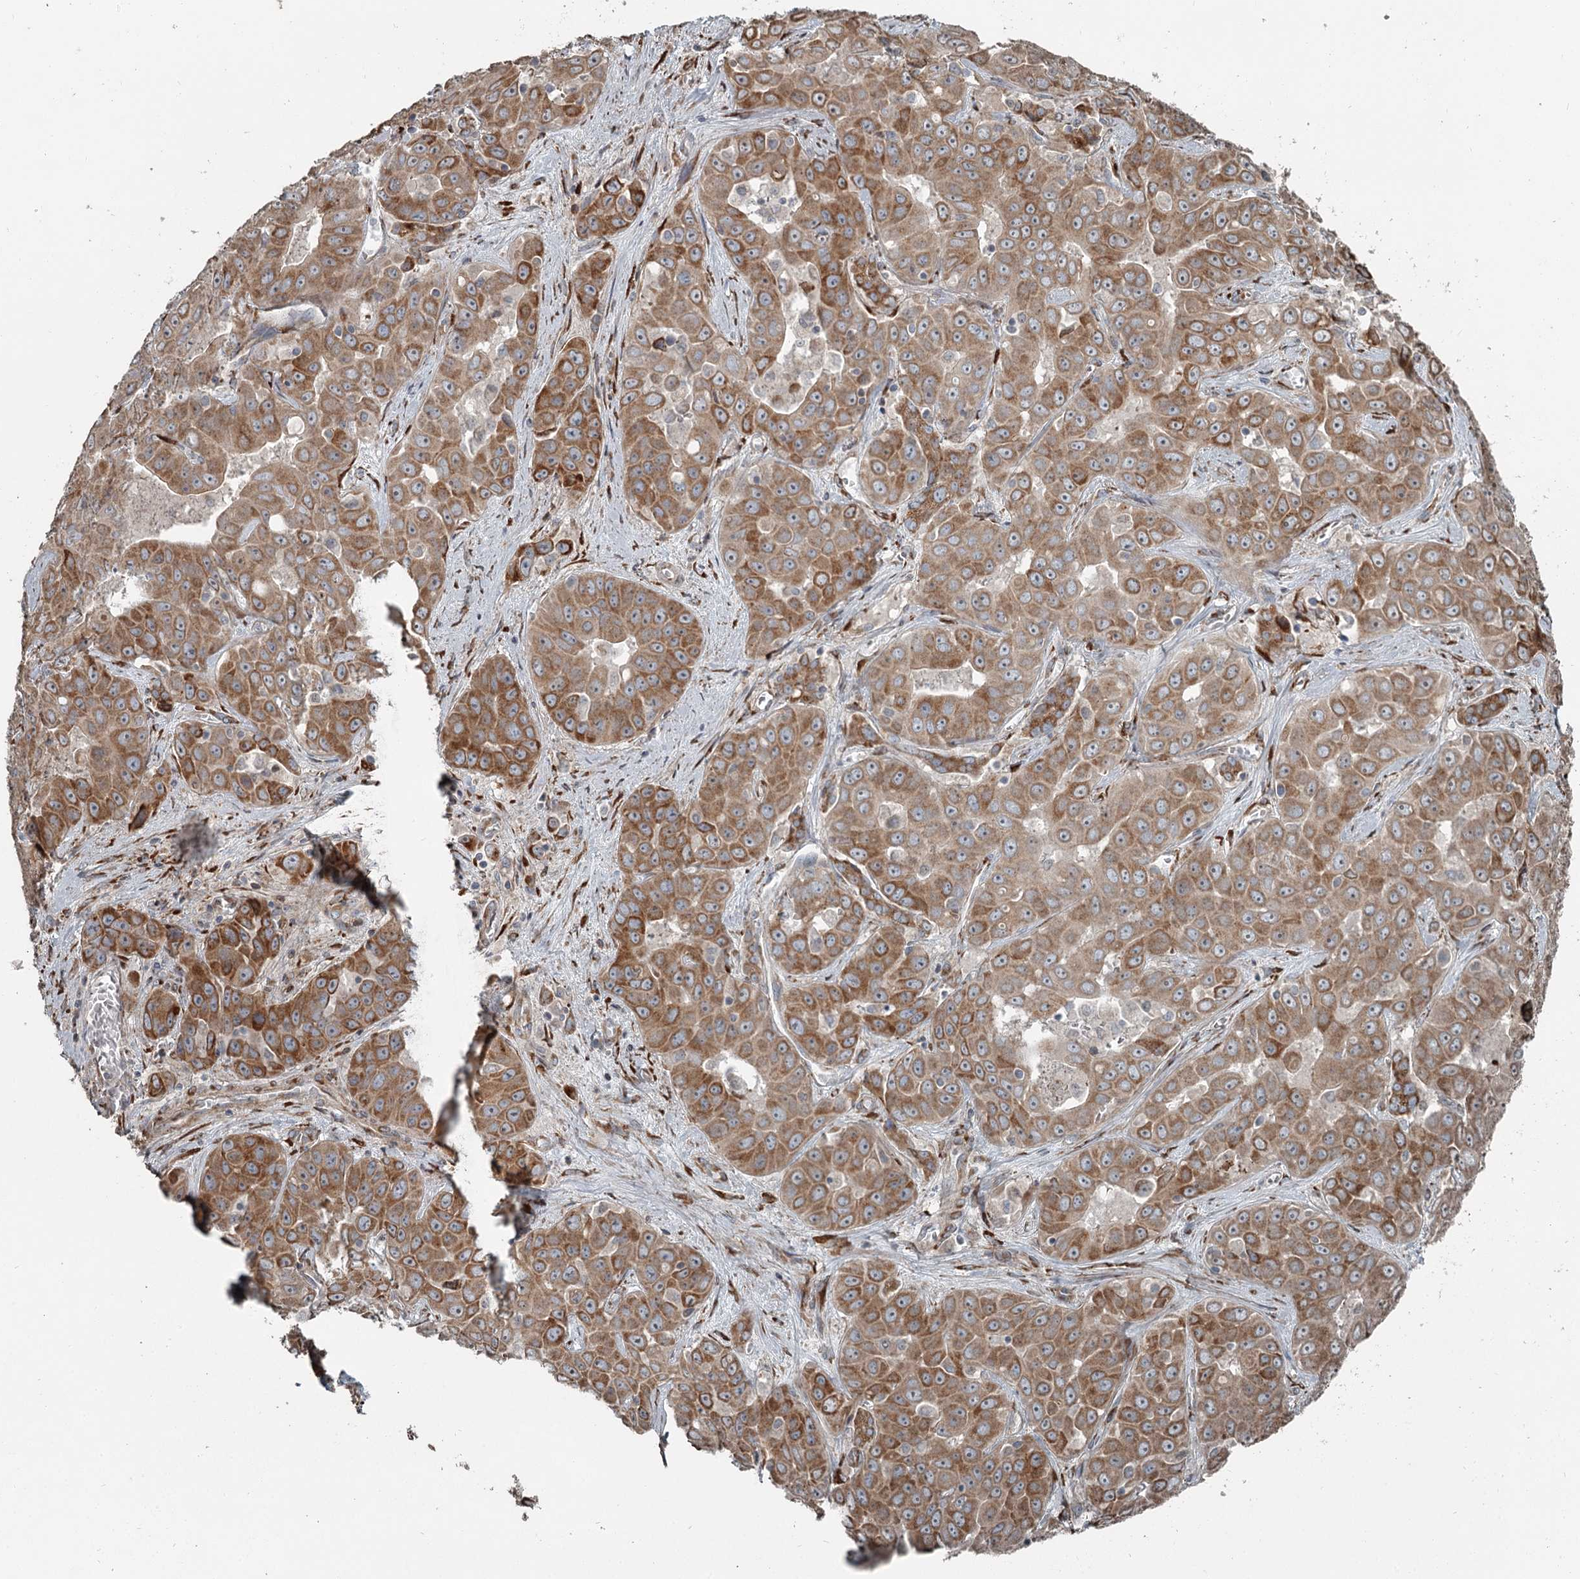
{"staining": {"intensity": "moderate", "quantity": ">75%", "location": "cytoplasmic/membranous"}, "tissue": "liver cancer", "cell_type": "Tumor cells", "image_type": "cancer", "snomed": [{"axis": "morphology", "description": "Cholangiocarcinoma"}, {"axis": "topography", "description": "Liver"}], "caption": "Protein staining of cholangiocarcinoma (liver) tissue demonstrates moderate cytoplasmic/membranous positivity in about >75% of tumor cells.", "gene": "RASSF8", "patient": {"sex": "female", "age": 52}}